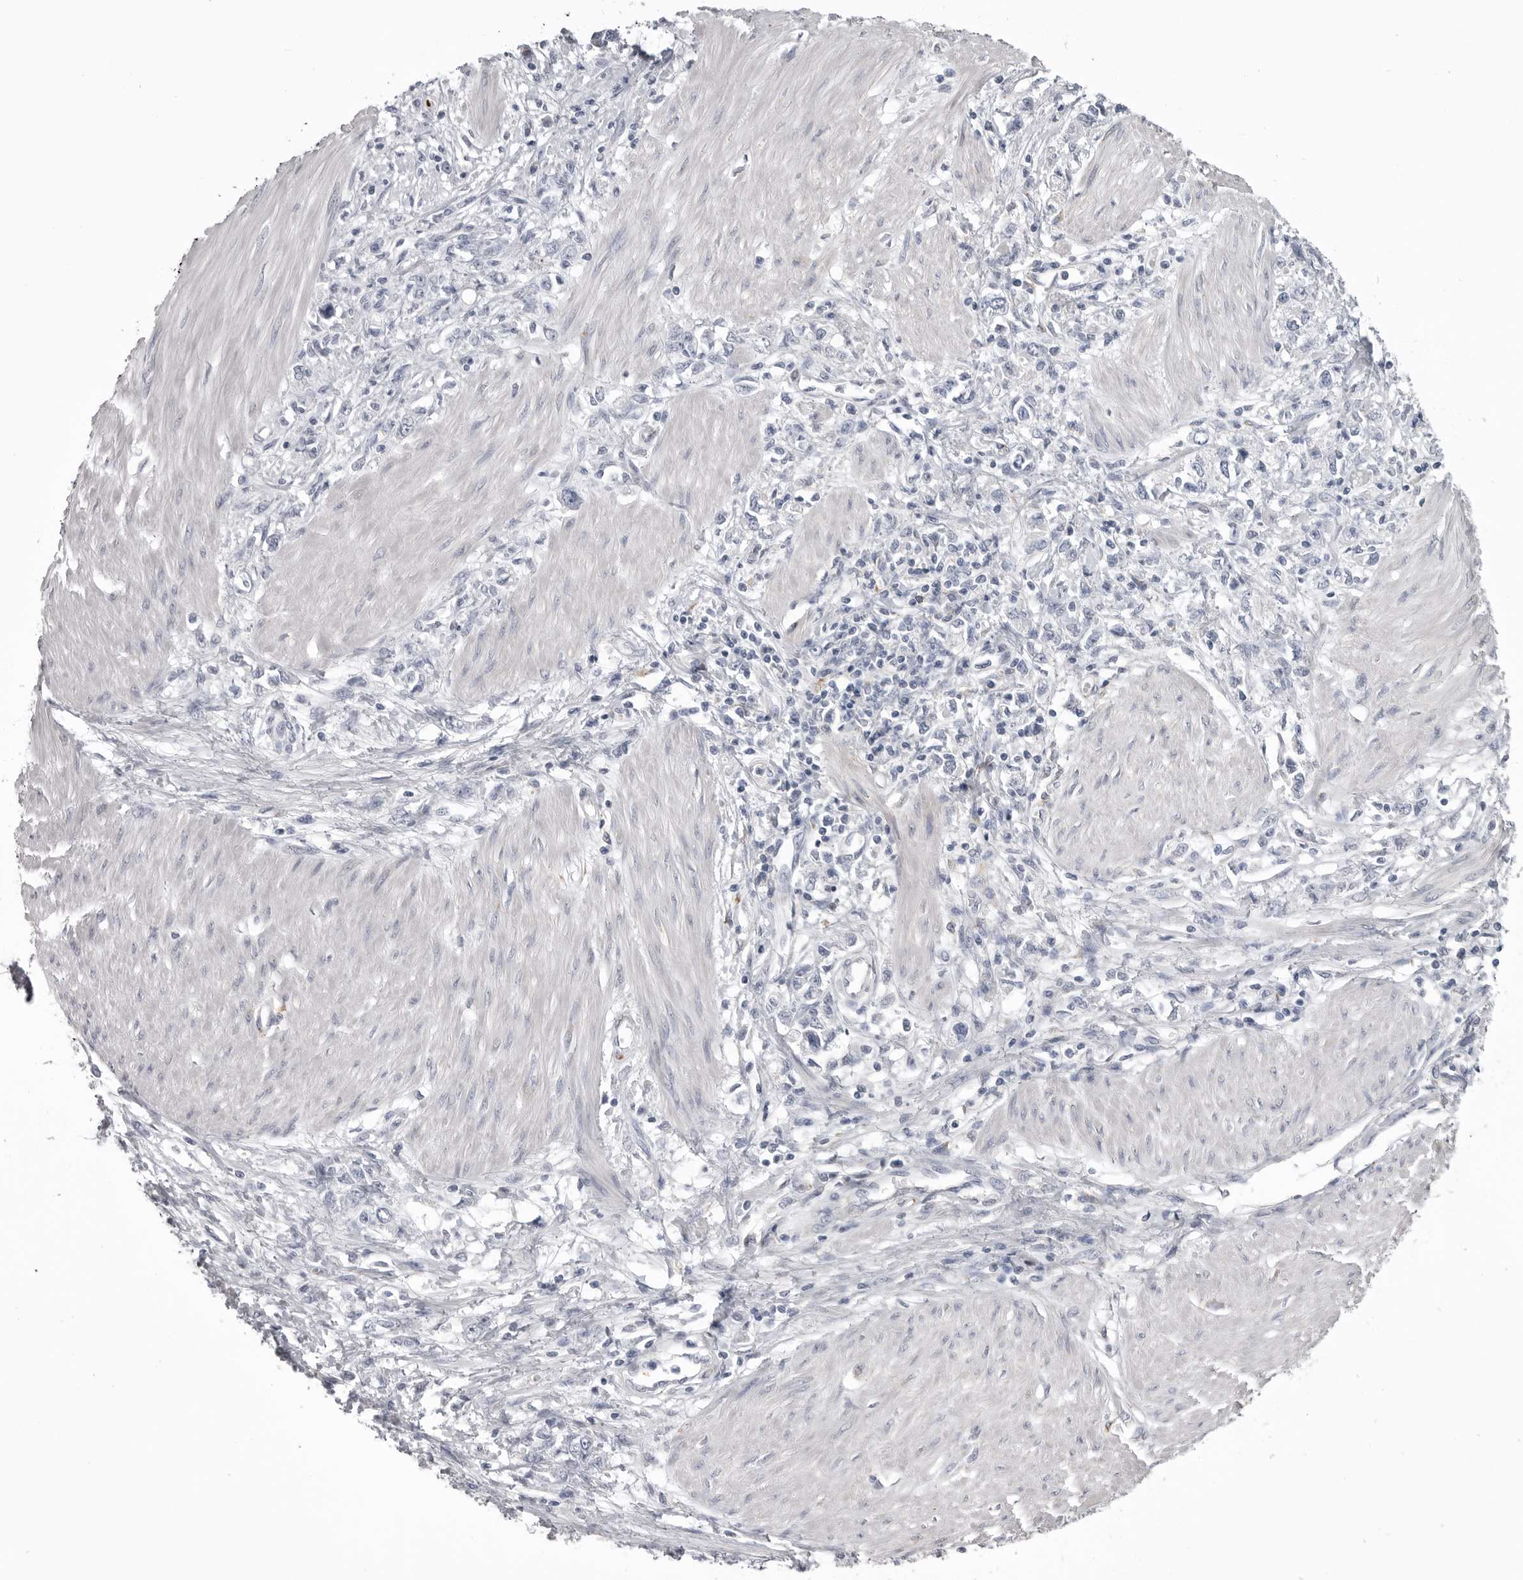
{"staining": {"intensity": "negative", "quantity": "none", "location": "none"}, "tissue": "stomach cancer", "cell_type": "Tumor cells", "image_type": "cancer", "snomed": [{"axis": "morphology", "description": "Adenocarcinoma, NOS"}, {"axis": "topography", "description": "Stomach"}], "caption": "Photomicrograph shows no significant protein positivity in tumor cells of adenocarcinoma (stomach). Nuclei are stained in blue.", "gene": "SERPING1", "patient": {"sex": "female", "age": 76}}